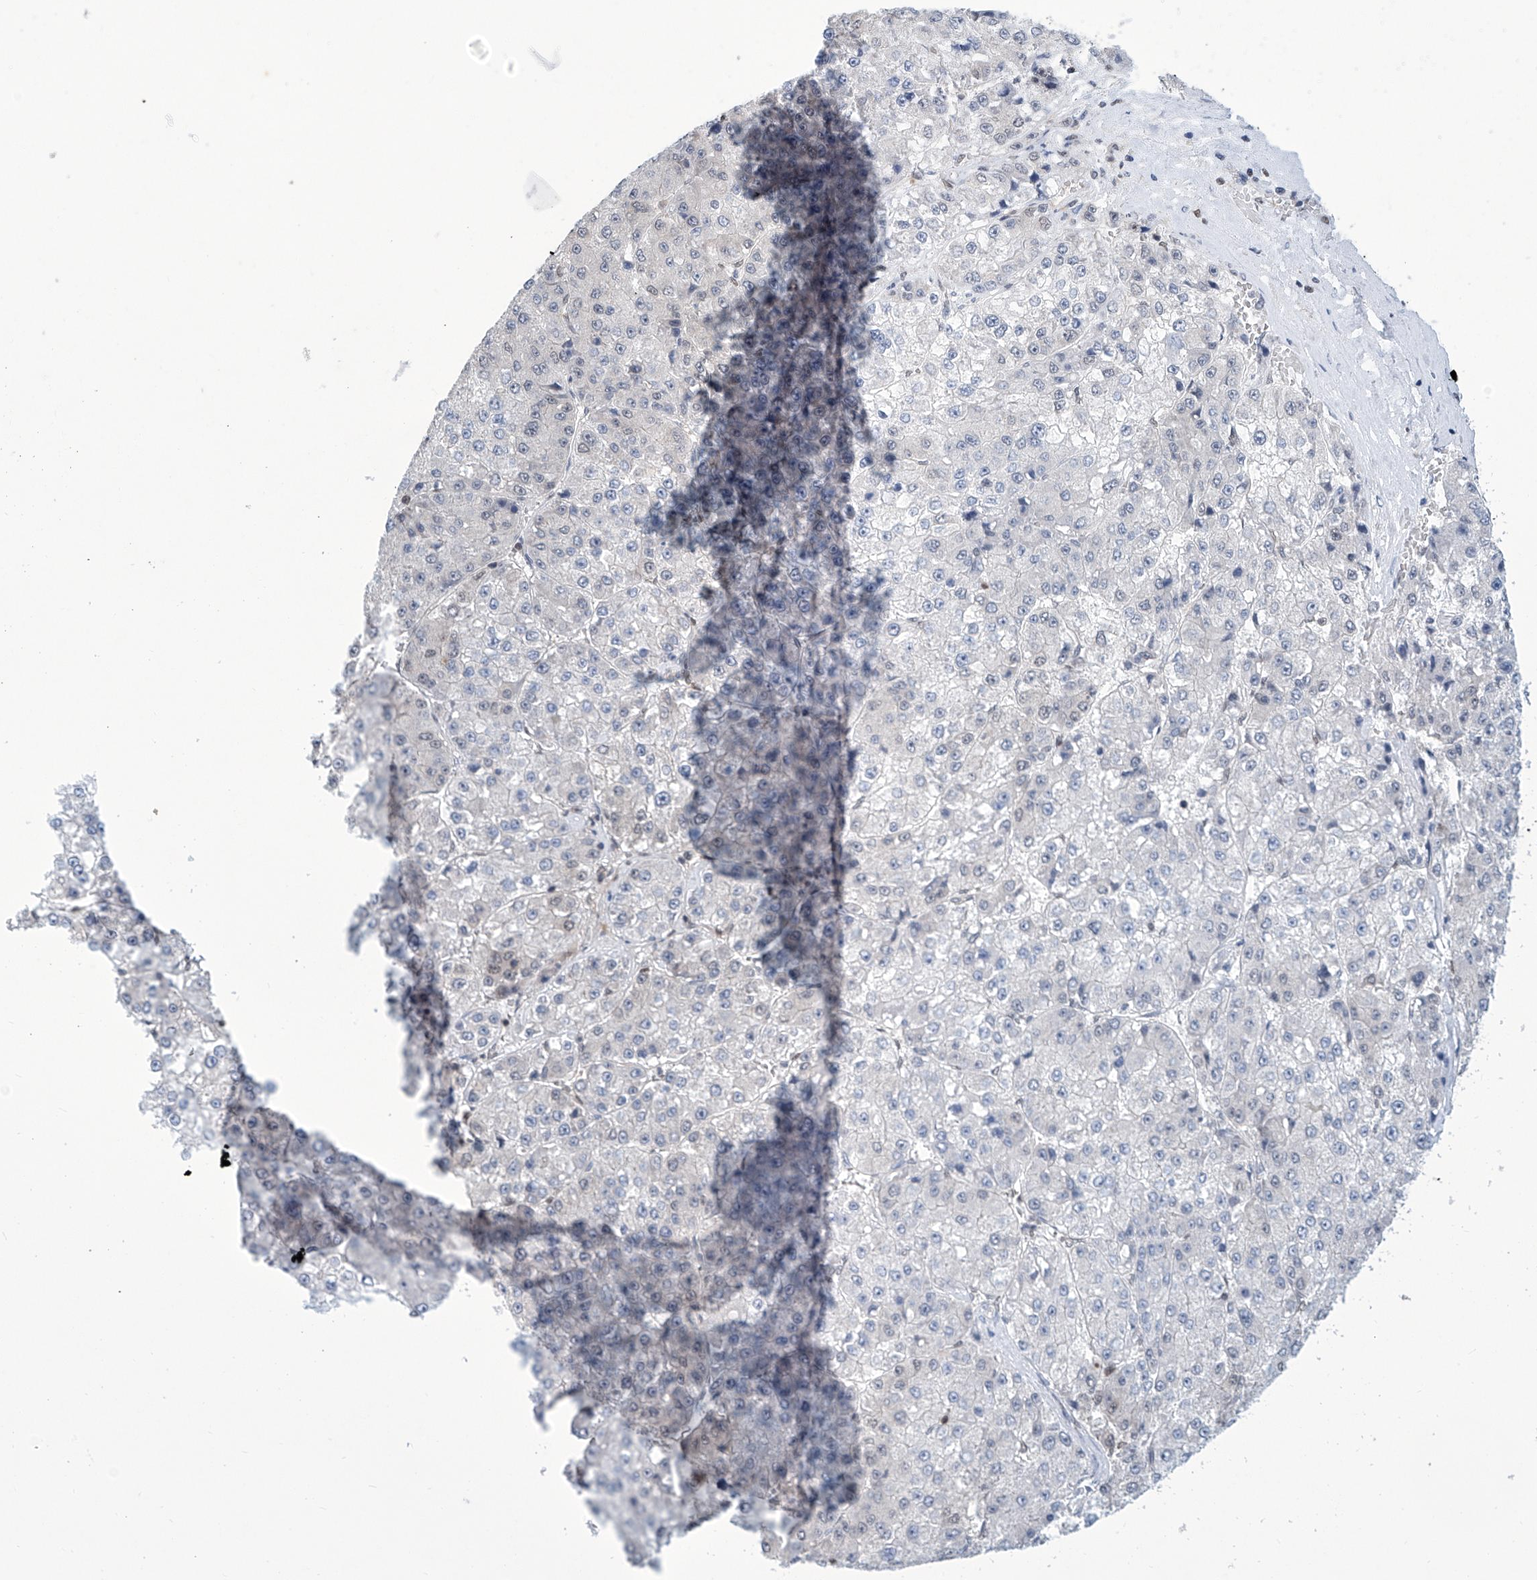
{"staining": {"intensity": "negative", "quantity": "none", "location": "none"}, "tissue": "liver cancer", "cell_type": "Tumor cells", "image_type": "cancer", "snomed": [{"axis": "morphology", "description": "Carcinoma, Hepatocellular, NOS"}, {"axis": "topography", "description": "Liver"}], "caption": "This is an immunohistochemistry (IHC) micrograph of hepatocellular carcinoma (liver). There is no expression in tumor cells.", "gene": "SREBF2", "patient": {"sex": "female", "age": 73}}